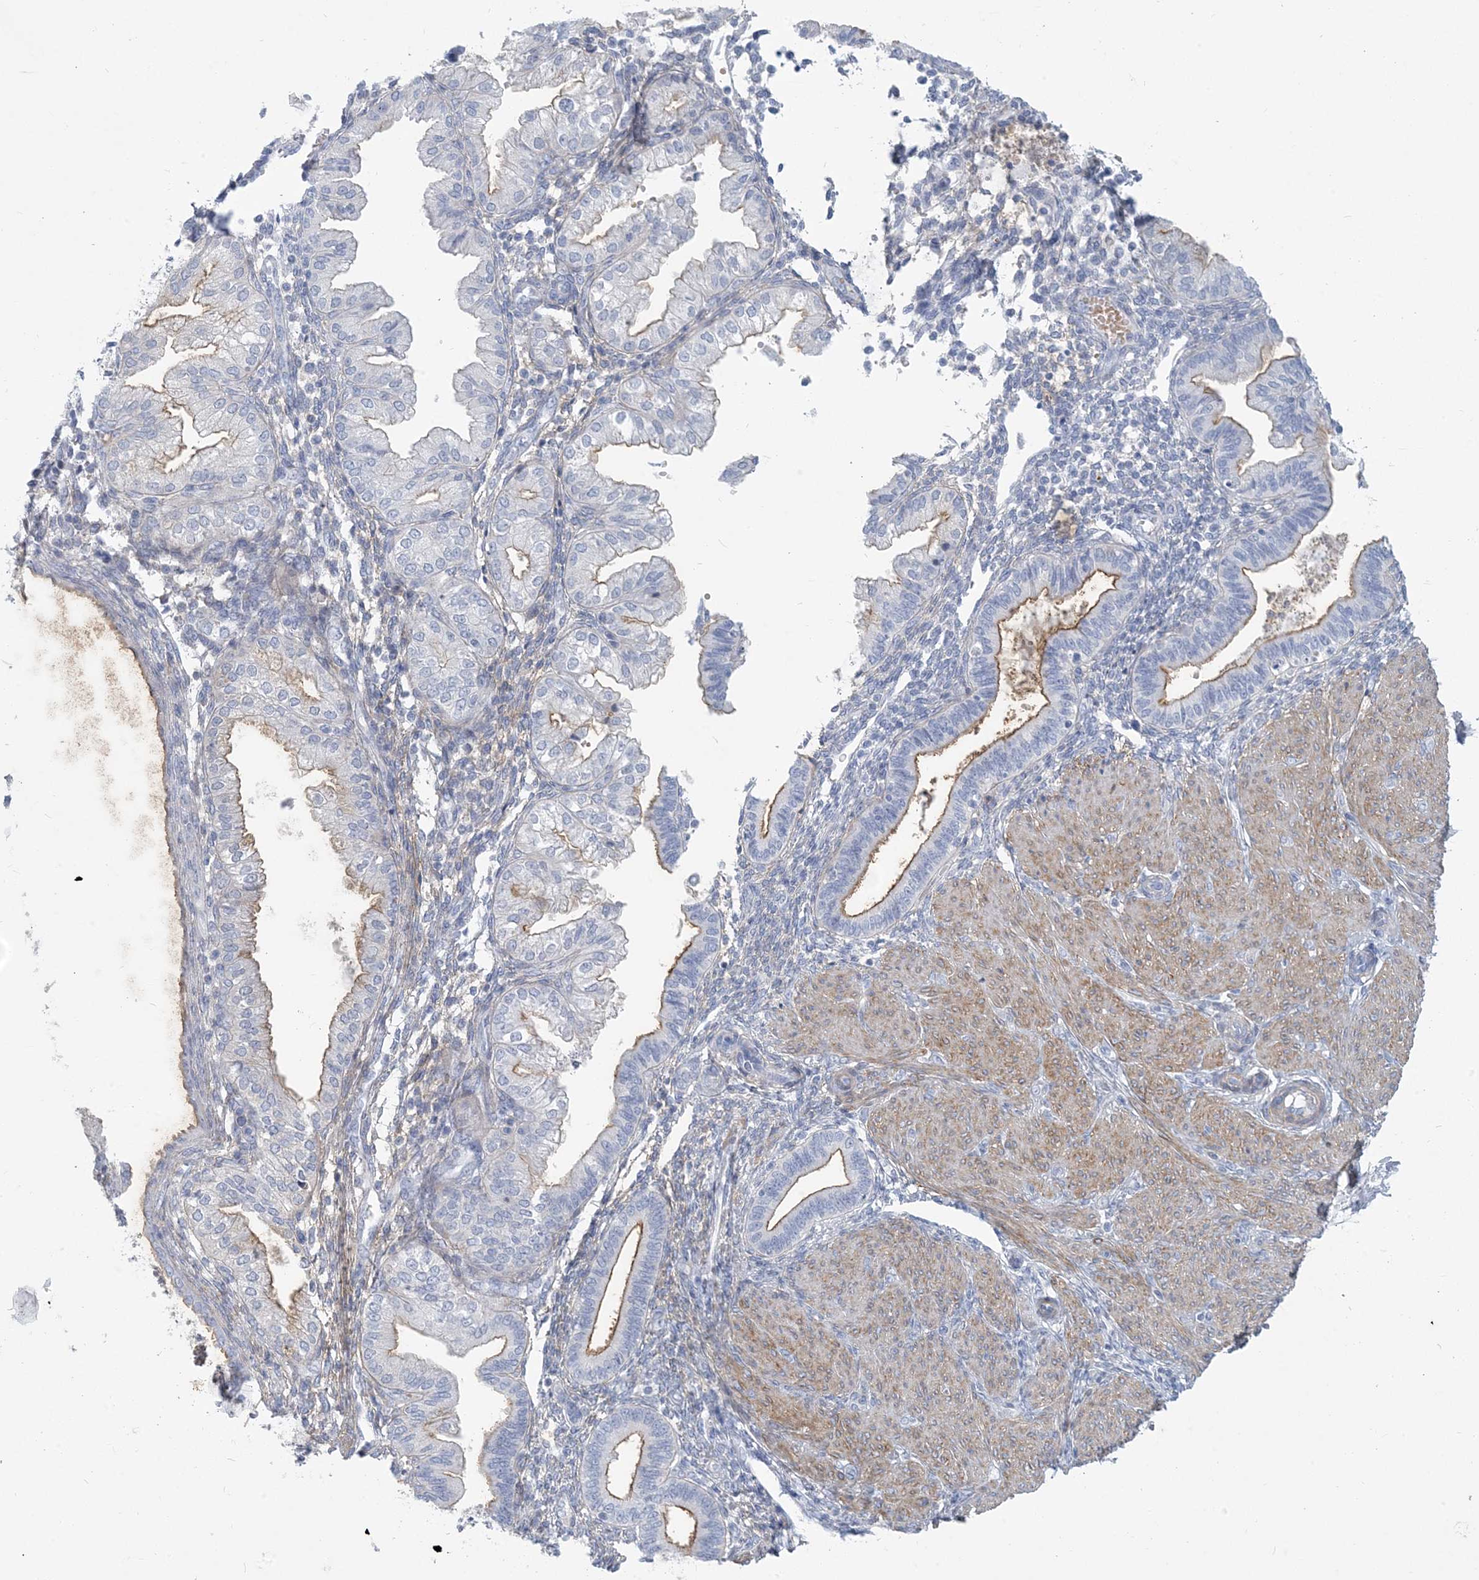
{"staining": {"intensity": "negative", "quantity": "none", "location": "none"}, "tissue": "endometrium", "cell_type": "Cells in endometrial stroma", "image_type": "normal", "snomed": [{"axis": "morphology", "description": "Normal tissue, NOS"}, {"axis": "topography", "description": "Endometrium"}], "caption": "Normal endometrium was stained to show a protein in brown. There is no significant staining in cells in endometrial stroma.", "gene": "MOXD1", "patient": {"sex": "female", "age": 53}}